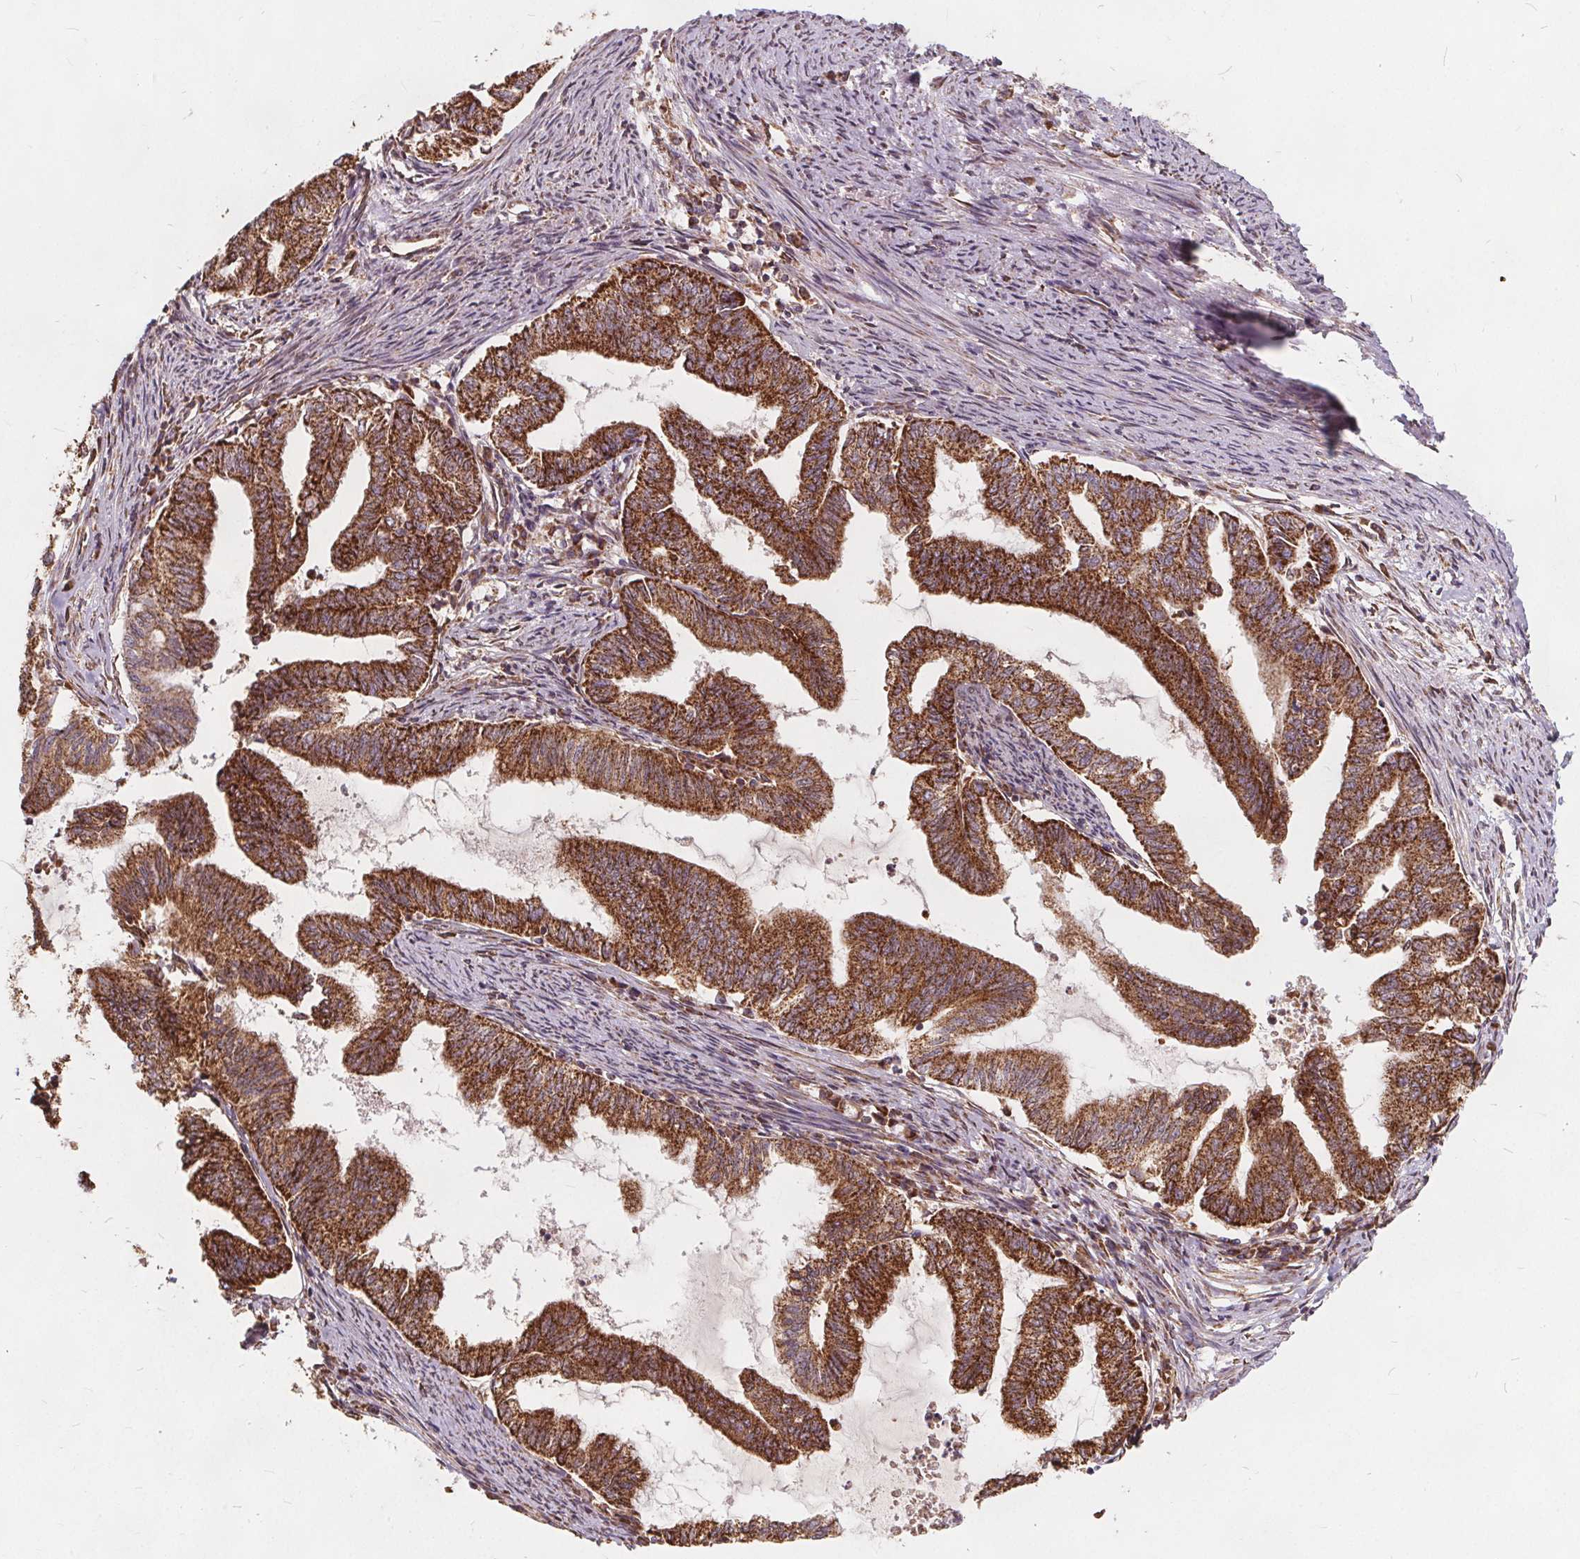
{"staining": {"intensity": "strong", "quantity": ">75%", "location": "cytoplasmic/membranous"}, "tissue": "endometrial cancer", "cell_type": "Tumor cells", "image_type": "cancer", "snomed": [{"axis": "morphology", "description": "Adenocarcinoma, NOS"}, {"axis": "topography", "description": "Endometrium"}], "caption": "Endometrial cancer was stained to show a protein in brown. There is high levels of strong cytoplasmic/membranous expression in about >75% of tumor cells.", "gene": "PLSCR3", "patient": {"sex": "female", "age": 79}}